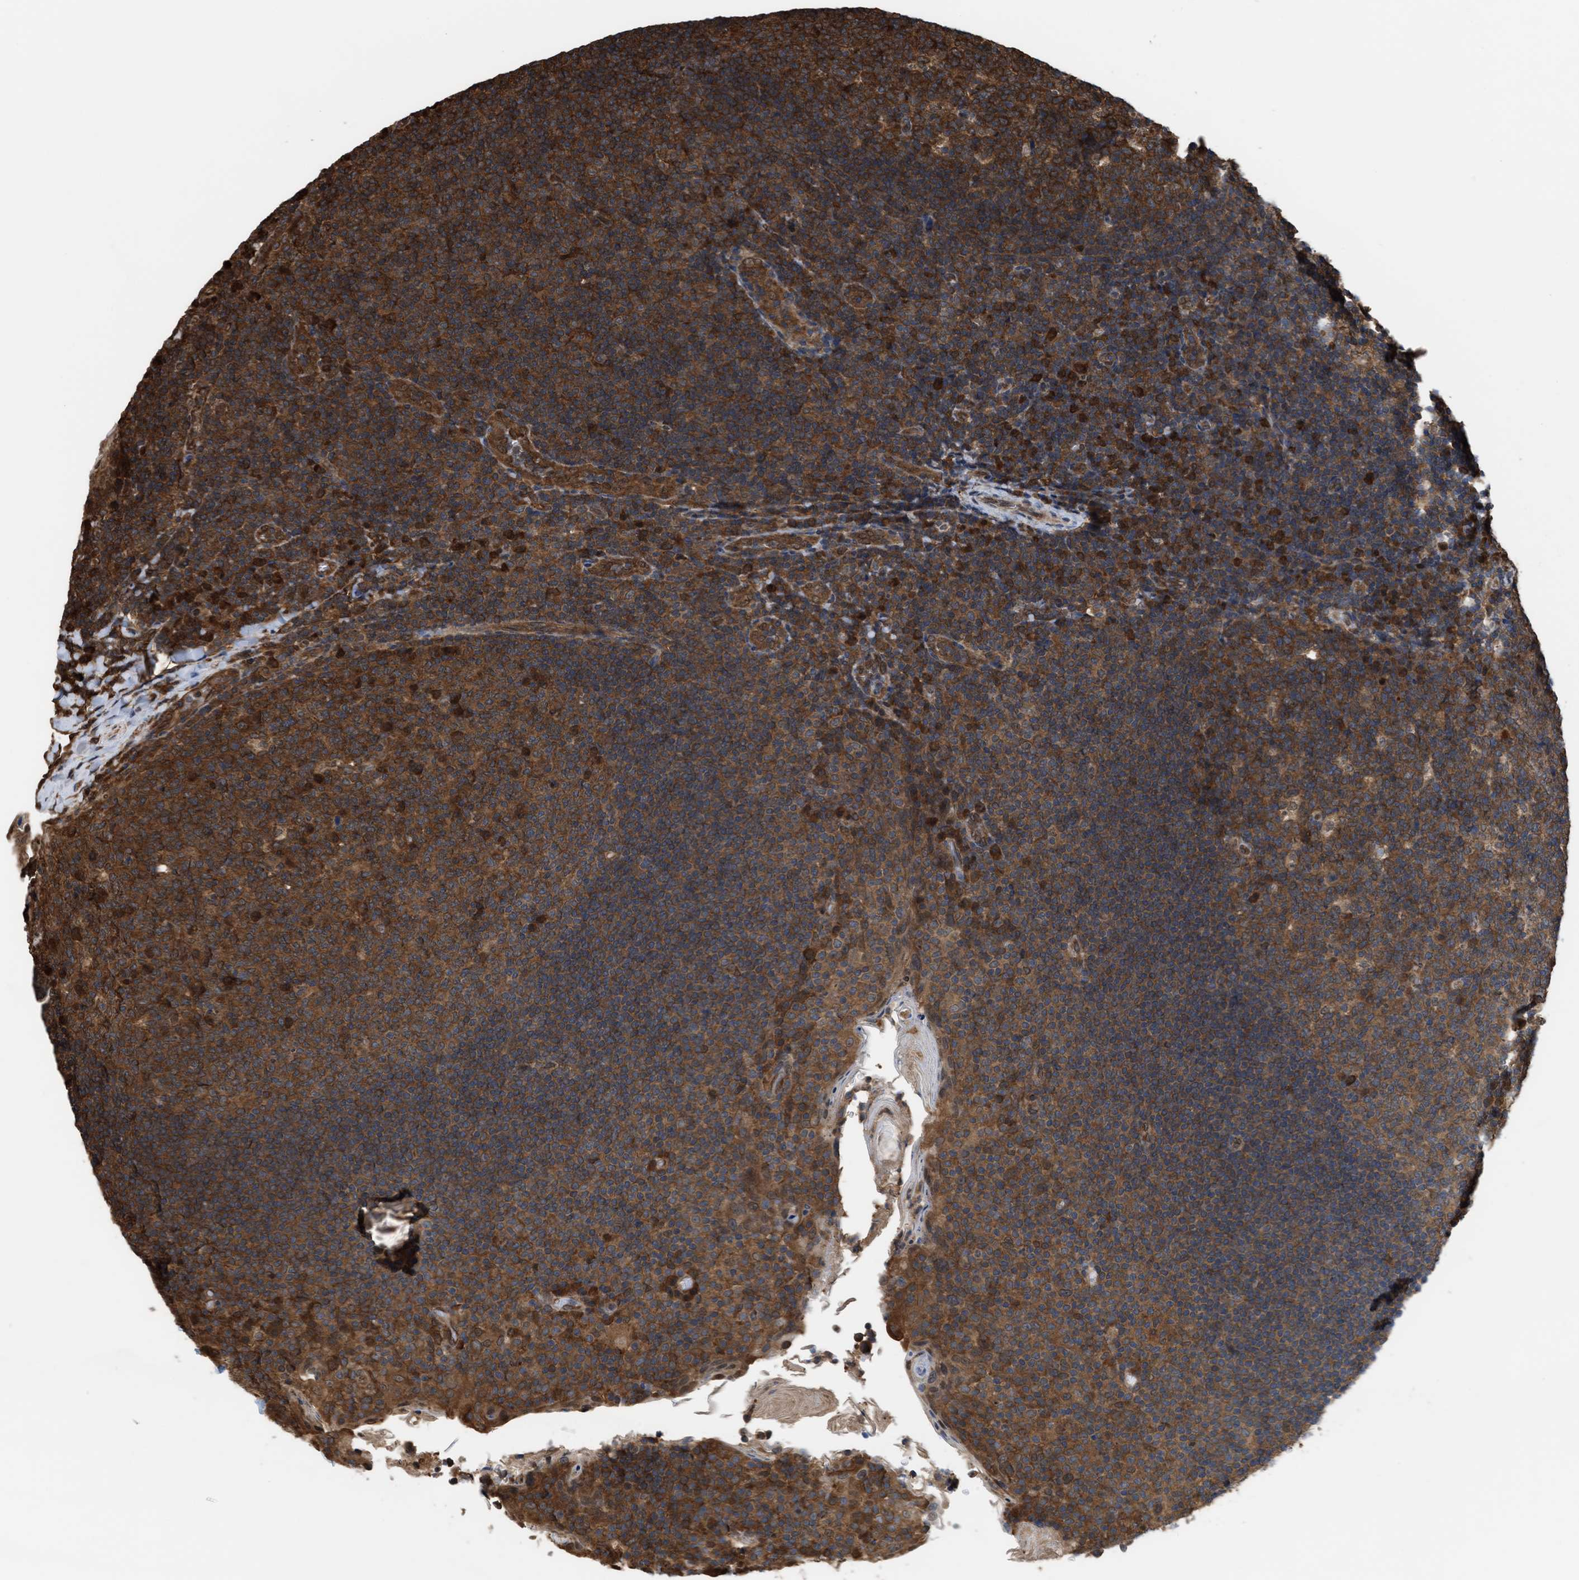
{"staining": {"intensity": "strong", "quantity": ">75%", "location": "cytoplasmic/membranous"}, "tissue": "tonsil", "cell_type": "Germinal center cells", "image_type": "normal", "snomed": [{"axis": "morphology", "description": "Normal tissue, NOS"}, {"axis": "topography", "description": "Tonsil"}], "caption": "Immunohistochemical staining of normal human tonsil exhibits >75% levels of strong cytoplasmic/membranous protein positivity in approximately >75% of germinal center cells.", "gene": "YWHAG", "patient": {"sex": "male", "age": 17}}